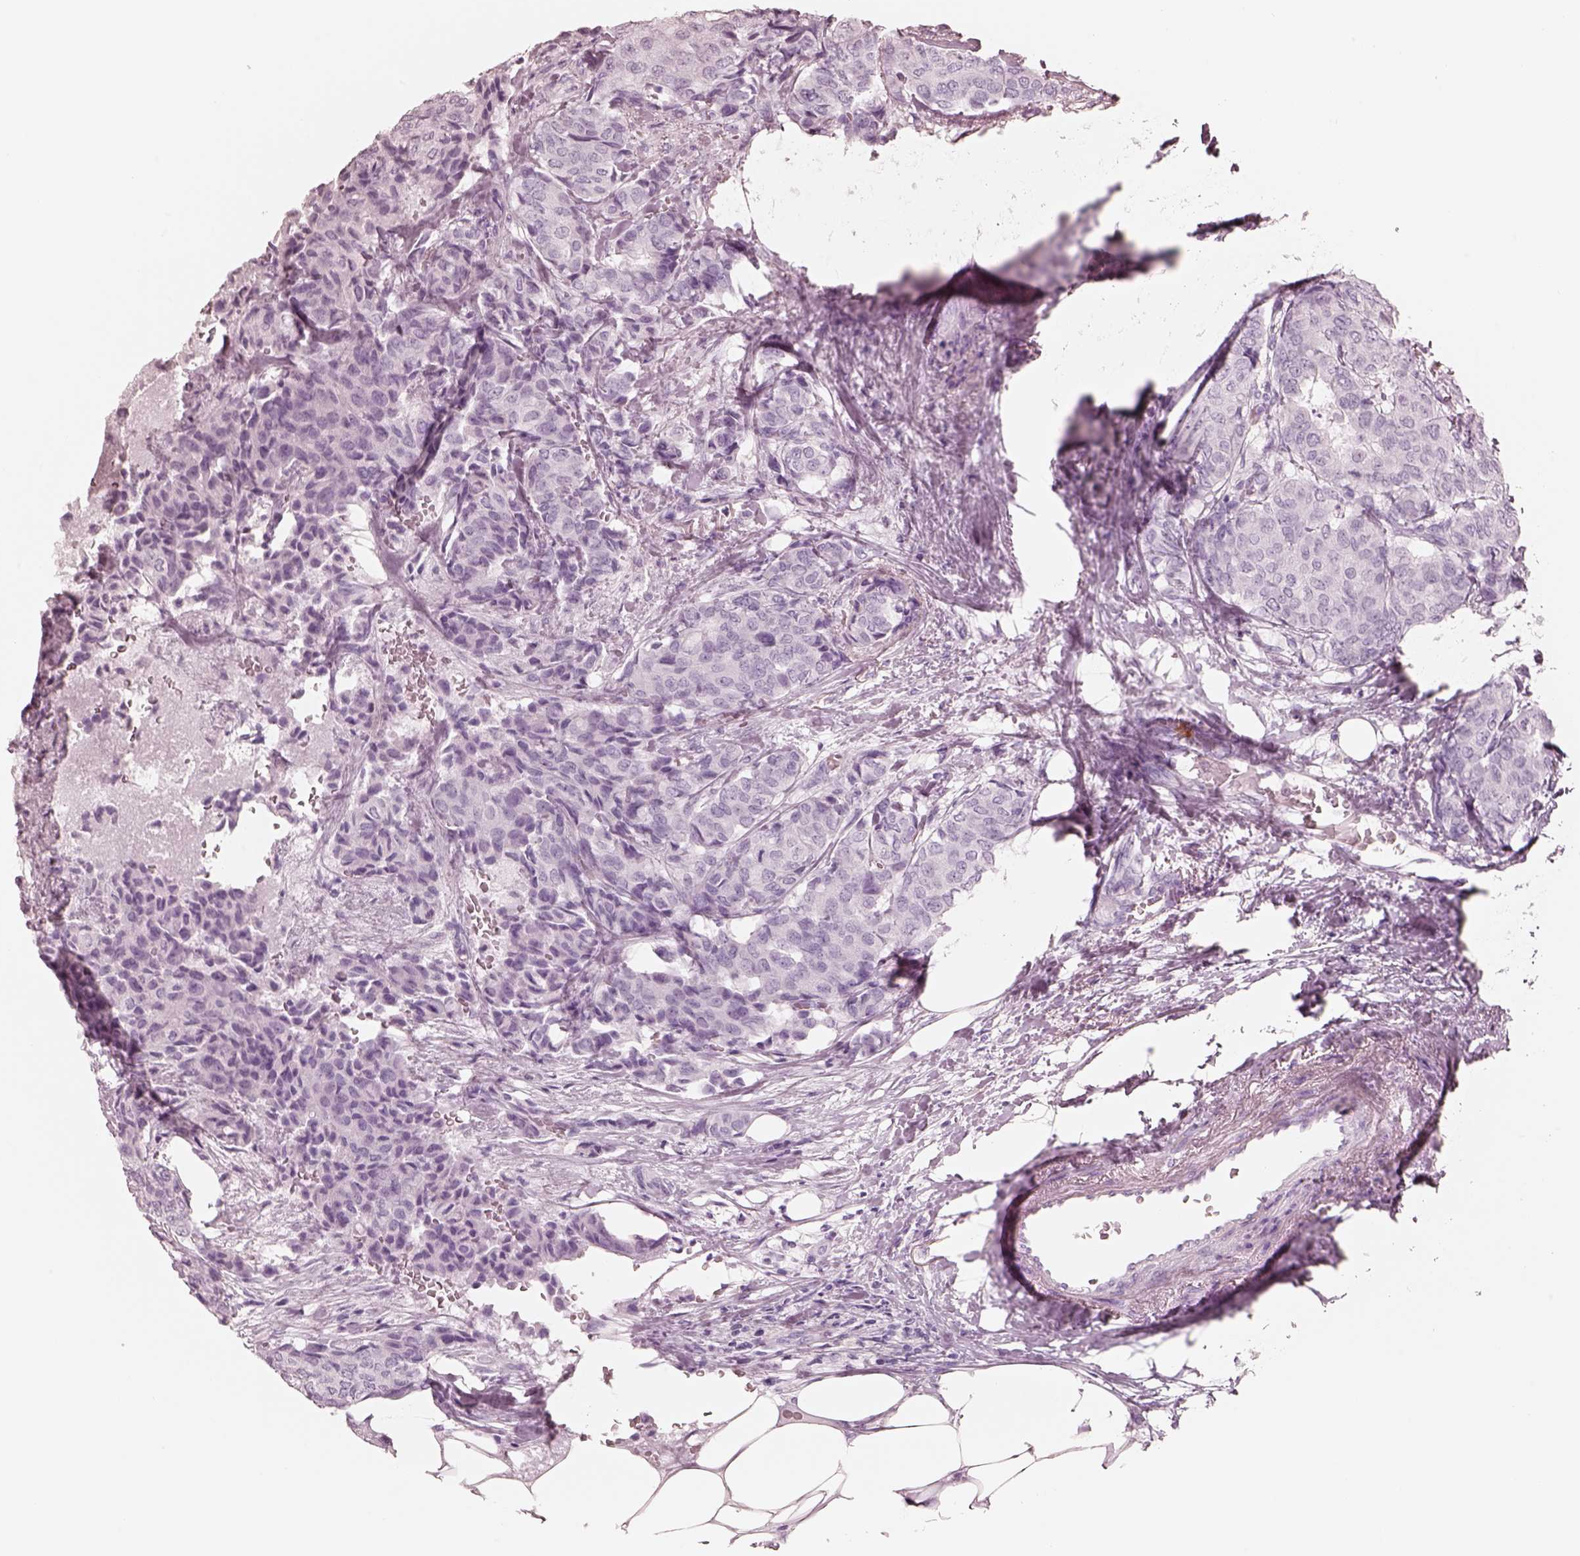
{"staining": {"intensity": "negative", "quantity": "none", "location": "none"}, "tissue": "breast cancer", "cell_type": "Tumor cells", "image_type": "cancer", "snomed": [{"axis": "morphology", "description": "Duct carcinoma"}, {"axis": "topography", "description": "Breast"}], "caption": "Immunohistochemistry (IHC) micrograph of human infiltrating ductal carcinoma (breast) stained for a protein (brown), which demonstrates no positivity in tumor cells.", "gene": "ELANE", "patient": {"sex": "female", "age": 75}}